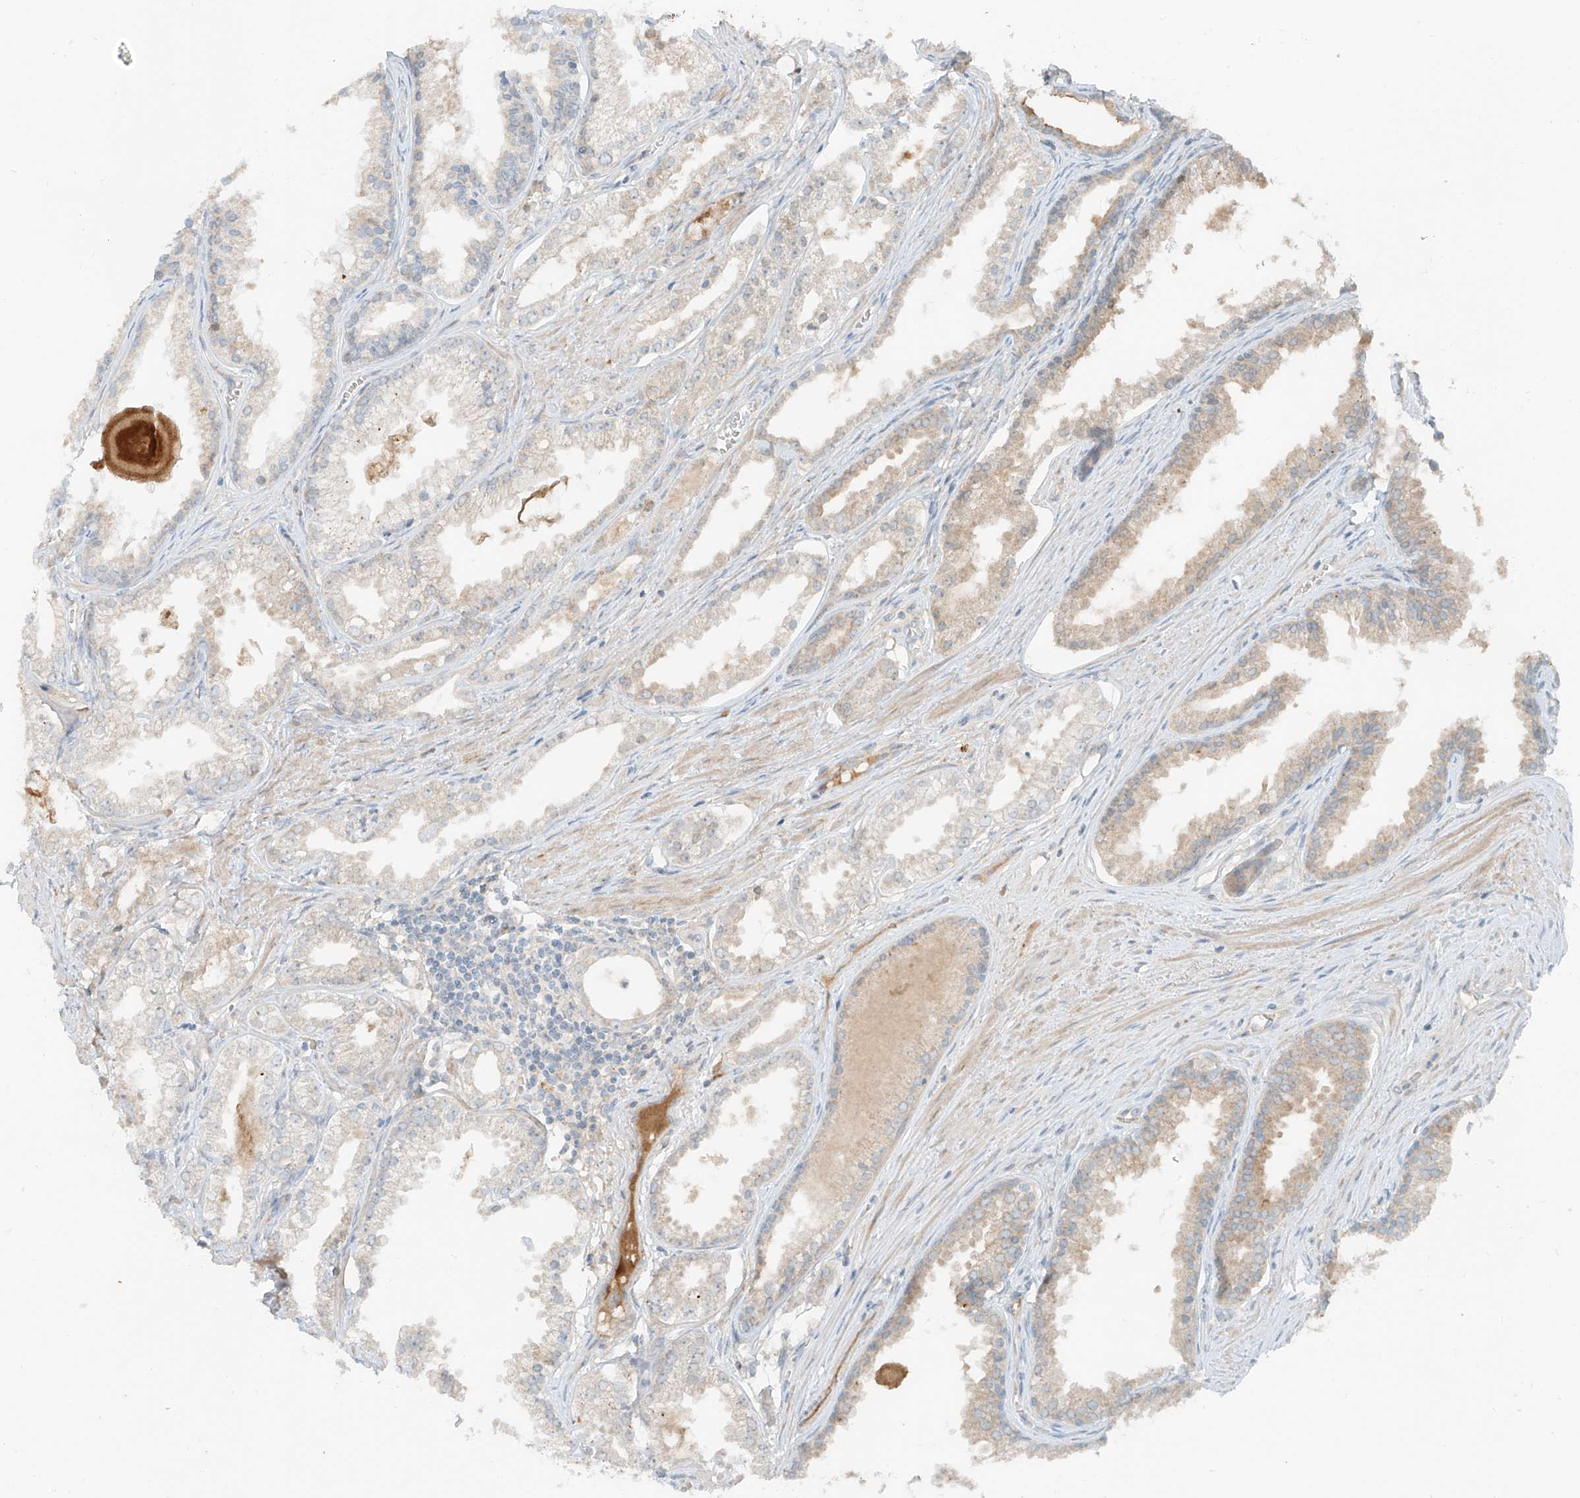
{"staining": {"intensity": "moderate", "quantity": "<25%", "location": "cytoplasmic/membranous"}, "tissue": "prostate cancer", "cell_type": "Tumor cells", "image_type": "cancer", "snomed": [{"axis": "morphology", "description": "Adenocarcinoma, High grade"}, {"axis": "topography", "description": "Prostate"}], "caption": "Protein staining by immunohistochemistry (IHC) displays moderate cytoplasmic/membranous expression in approximately <25% of tumor cells in prostate cancer (high-grade adenocarcinoma).", "gene": "FSTL1", "patient": {"sex": "male", "age": 68}}